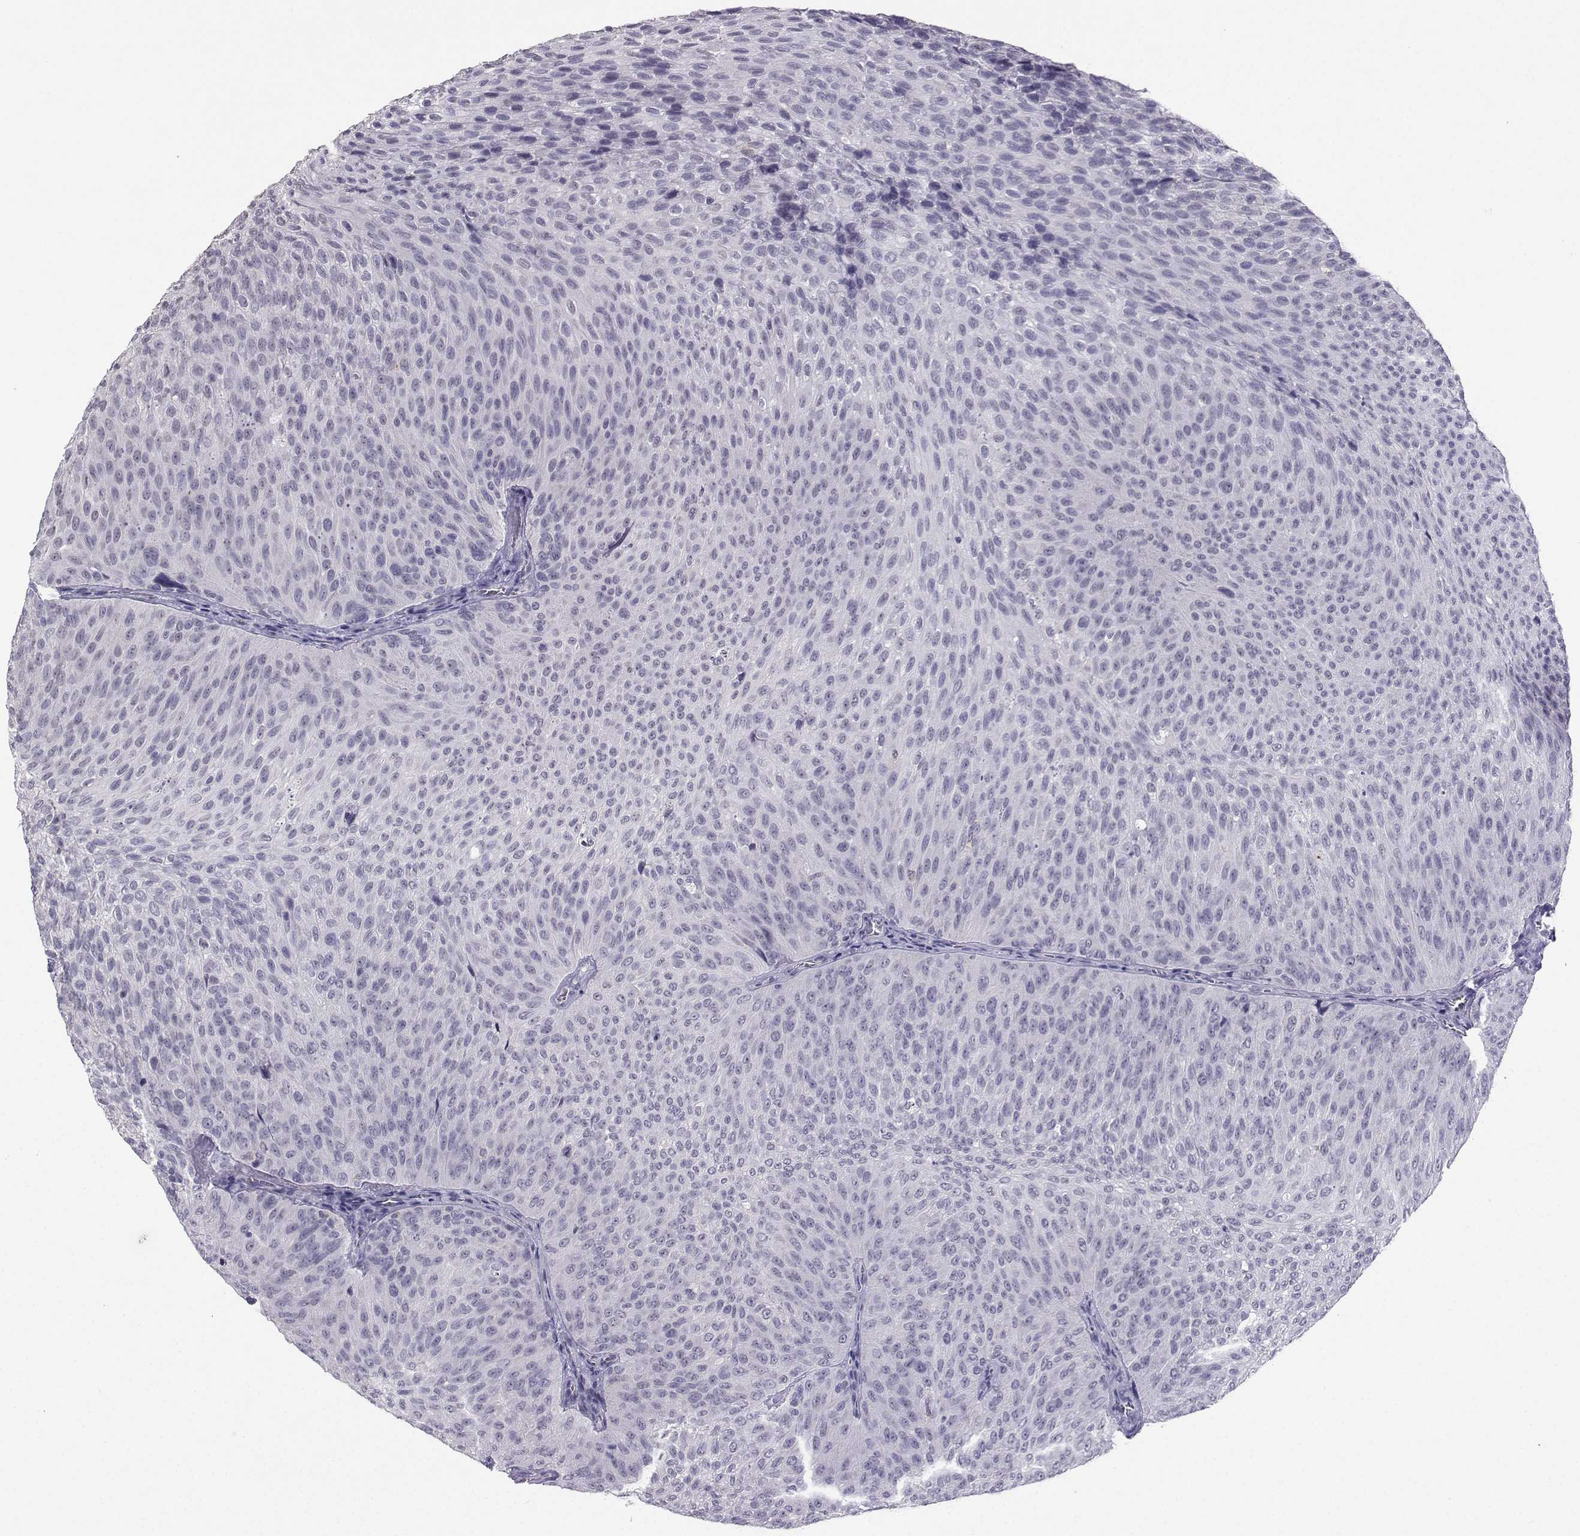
{"staining": {"intensity": "negative", "quantity": "none", "location": "none"}, "tissue": "urothelial cancer", "cell_type": "Tumor cells", "image_type": "cancer", "snomed": [{"axis": "morphology", "description": "Urothelial carcinoma, Low grade"}, {"axis": "topography", "description": "Urinary bladder"}], "caption": "Immunohistochemistry micrograph of human urothelial cancer stained for a protein (brown), which shows no staining in tumor cells. (Stains: DAB IHC with hematoxylin counter stain, Microscopy: brightfield microscopy at high magnification).", "gene": "TBR1", "patient": {"sex": "male", "age": 78}}